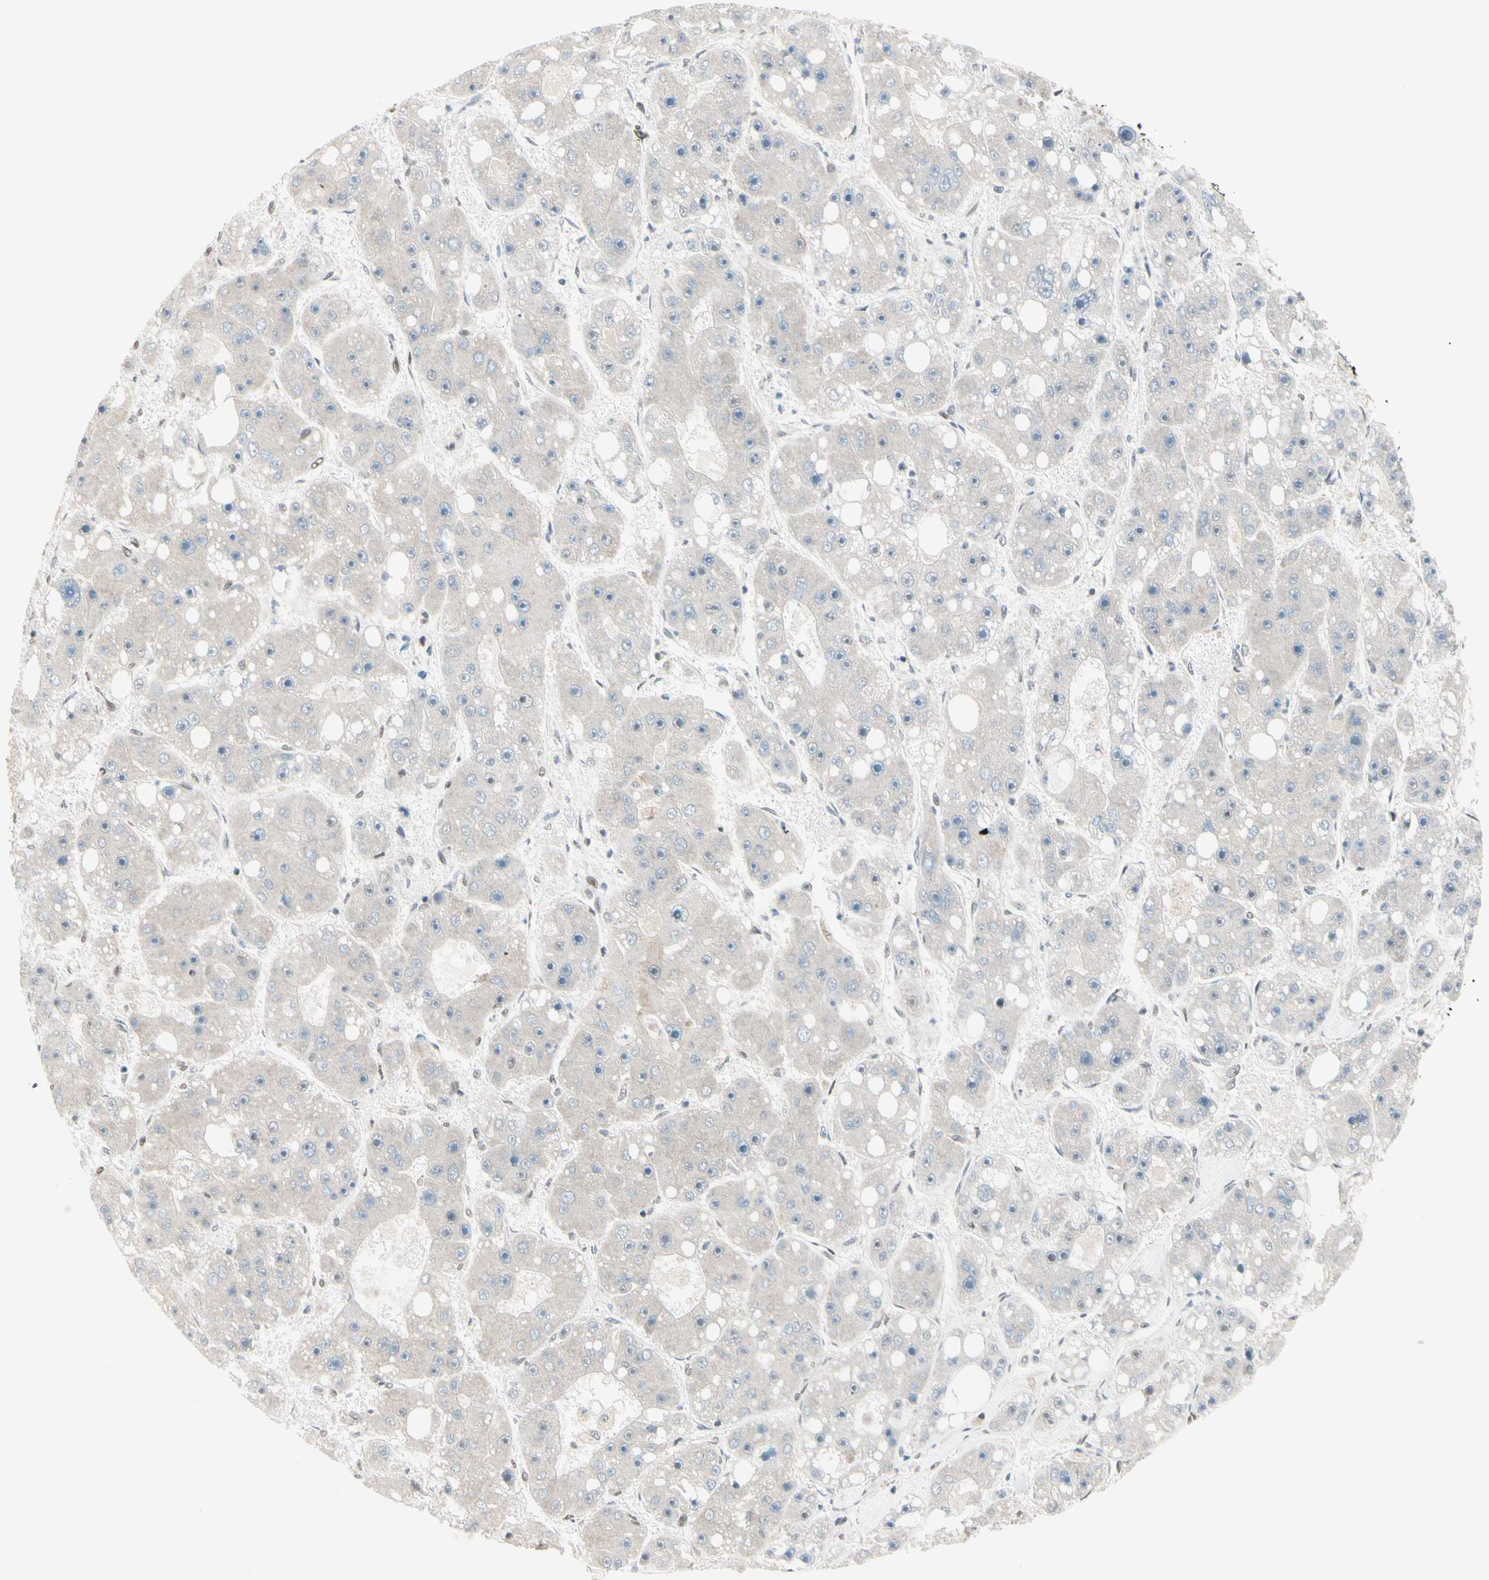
{"staining": {"intensity": "negative", "quantity": "none", "location": "none"}, "tissue": "liver cancer", "cell_type": "Tumor cells", "image_type": "cancer", "snomed": [{"axis": "morphology", "description": "Carcinoma, Hepatocellular, NOS"}, {"axis": "topography", "description": "Liver"}], "caption": "Immunohistochemical staining of human hepatocellular carcinoma (liver) shows no significant expression in tumor cells. (DAB (3,3'-diaminobenzidine) immunohistochemistry with hematoxylin counter stain).", "gene": "CHAMP1", "patient": {"sex": "female", "age": 61}}